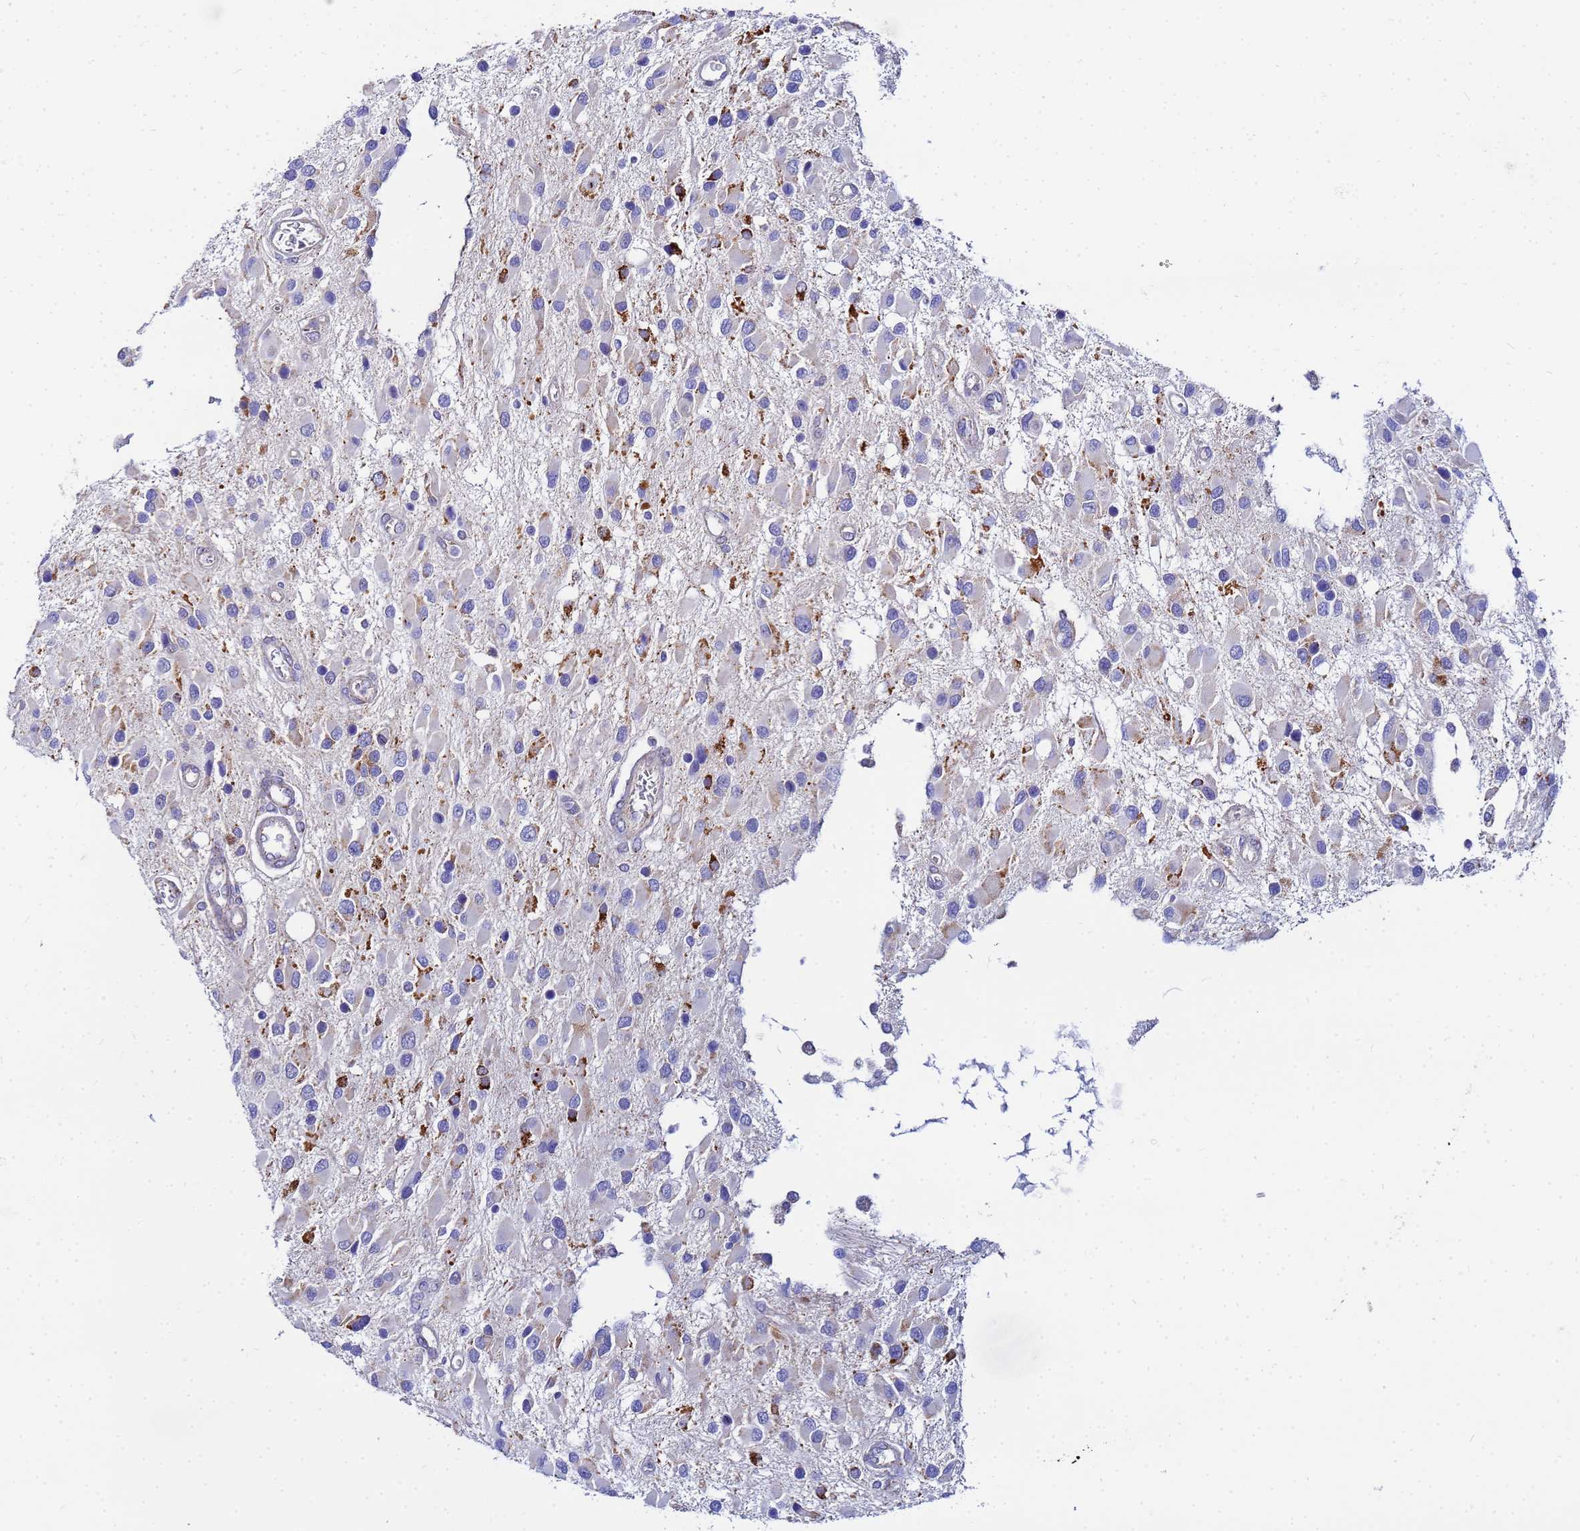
{"staining": {"intensity": "negative", "quantity": "none", "location": "none"}, "tissue": "glioma", "cell_type": "Tumor cells", "image_type": "cancer", "snomed": [{"axis": "morphology", "description": "Glioma, malignant, High grade"}, {"axis": "topography", "description": "Brain"}], "caption": "IHC image of neoplastic tissue: malignant glioma (high-grade) stained with DAB (3,3'-diaminobenzidine) reveals no significant protein staining in tumor cells.", "gene": "FAHD2A", "patient": {"sex": "male", "age": 53}}